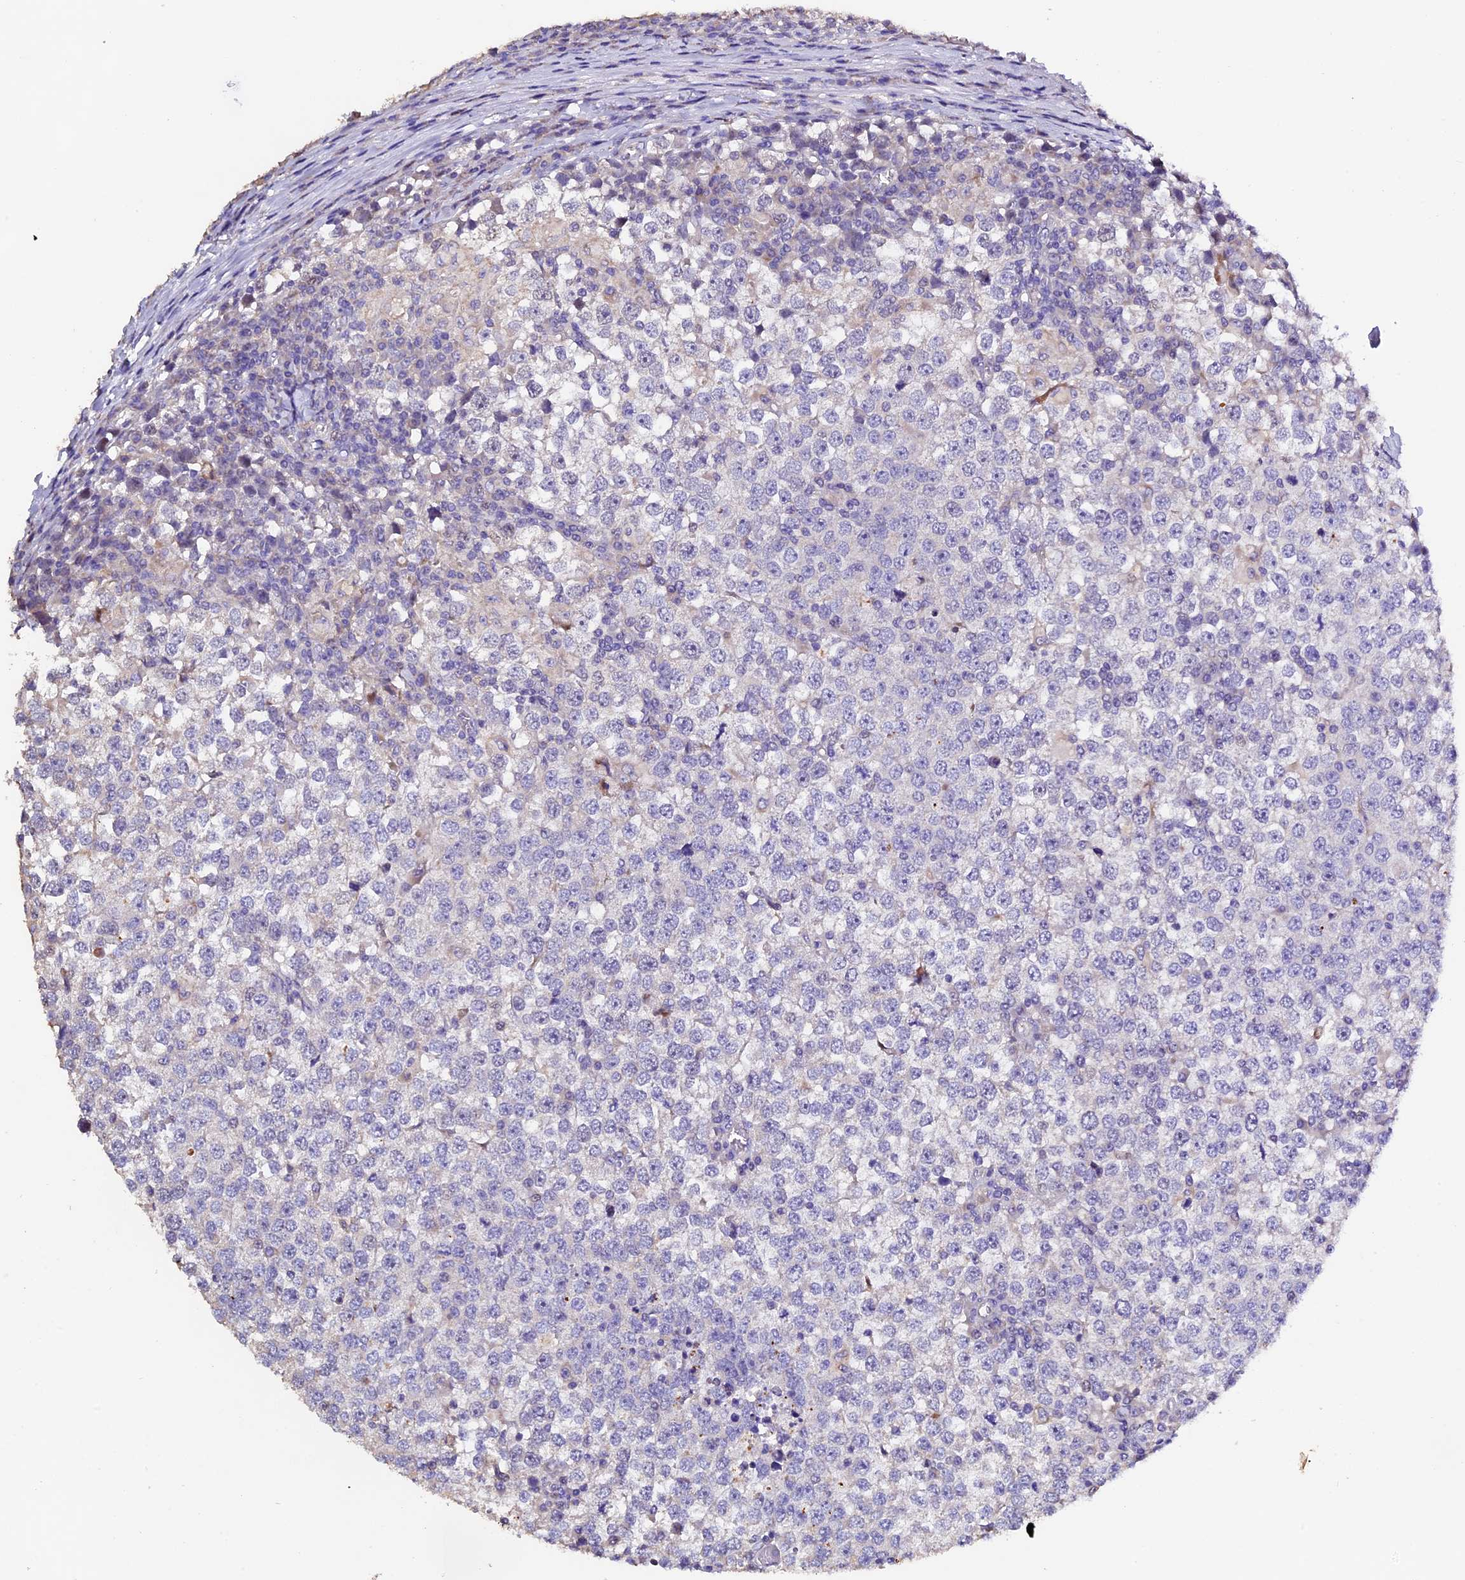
{"staining": {"intensity": "weak", "quantity": "<25%", "location": "cytoplasmic/membranous"}, "tissue": "testis cancer", "cell_type": "Tumor cells", "image_type": "cancer", "snomed": [{"axis": "morphology", "description": "Seminoma, NOS"}, {"axis": "topography", "description": "Testis"}], "caption": "Human testis cancer (seminoma) stained for a protein using IHC displays no expression in tumor cells.", "gene": "FBXW9", "patient": {"sex": "male", "age": 65}}